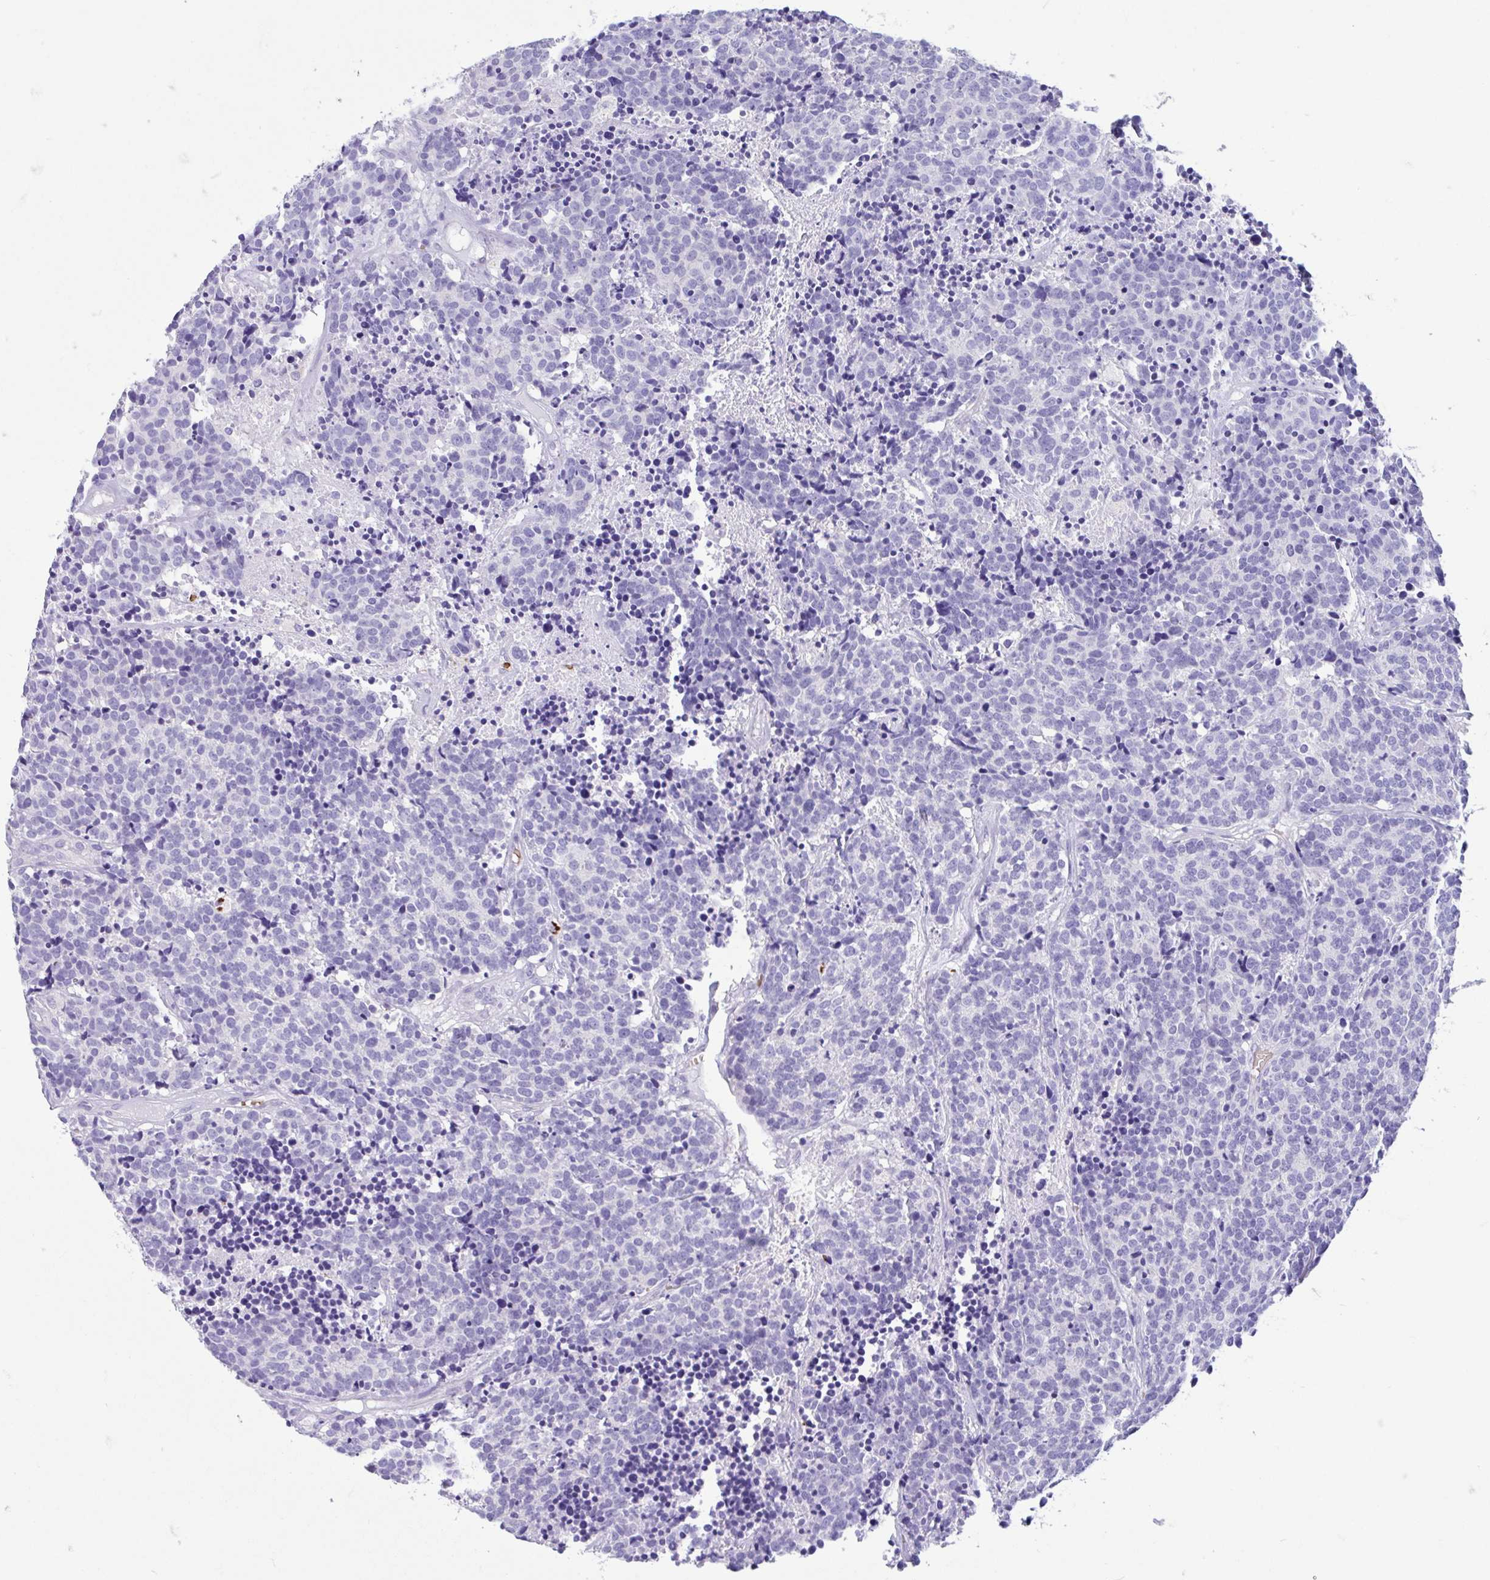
{"staining": {"intensity": "negative", "quantity": "none", "location": "none"}, "tissue": "carcinoid", "cell_type": "Tumor cells", "image_type": "cancer", "snomed": [{"axis": "morphology", "description": "Carcinoid, malignant, NOS"}, {"axis": "topography", "description": "Skin"}], "caption": "Carcinoid stained for a protein using IHC shows no staining tumor cells.", "gene": "TMEM79", "patient": {"sex": "female", "age": 79}}